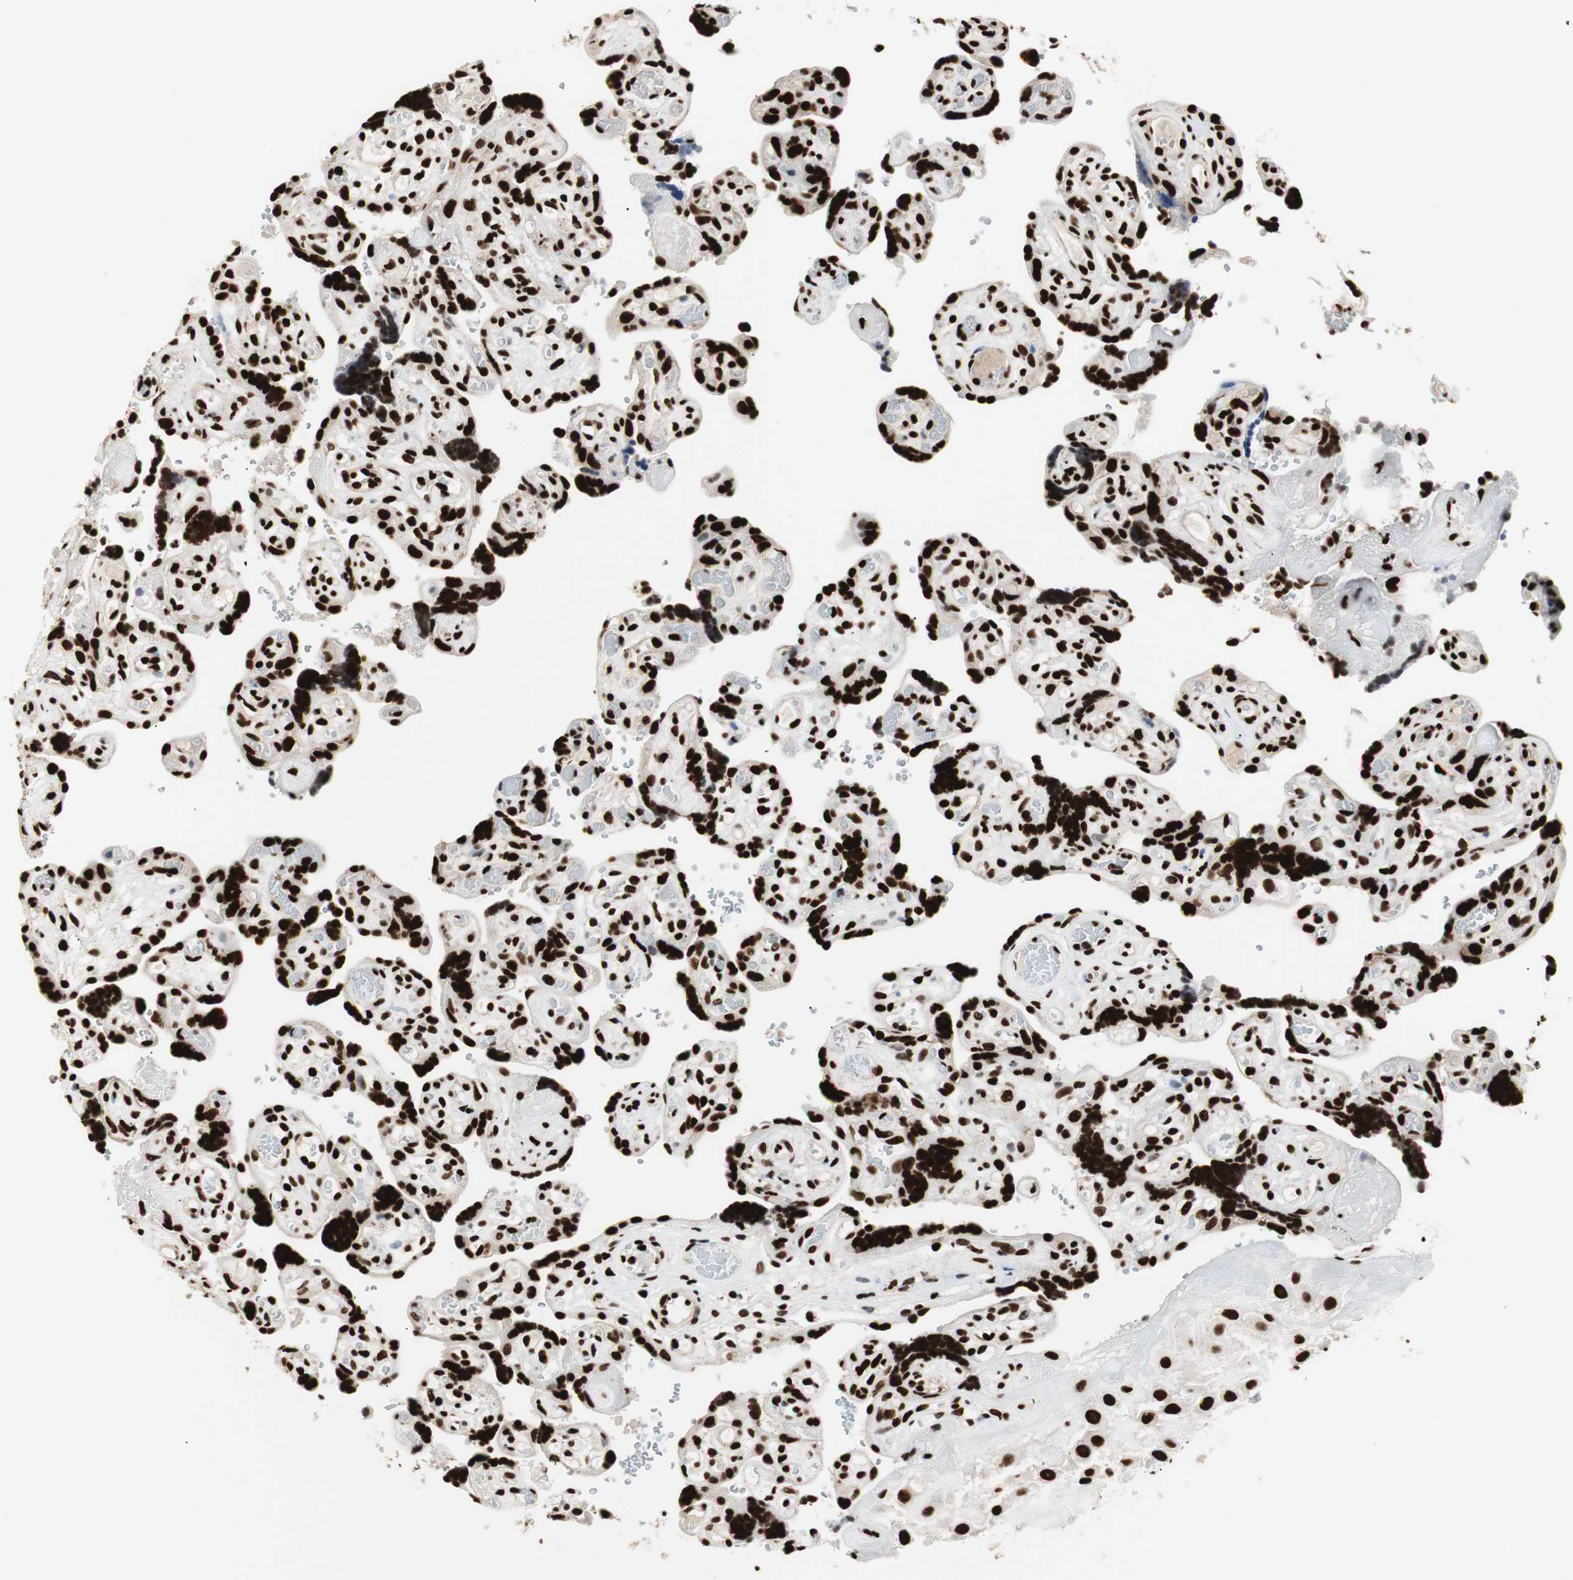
{"staining": {"intensity": "strong", "quantity": ">75%", "location": "nuclear"}, "tissue": "placenta", "cell_type": "Decidual cells", "image_type": "normal", "snomed": [{"axis": "morphology", "description": "Normal tissue, NOS"}, {"axis": "topography", "description": "Placenta"}], "caption": "High-magnification brightfield microscopy of normal placenta stained with DAB (3,3'-diaminobenzidine) (brown) and counterstained with hematoxylin (blue). decidual cells exhibit strong nuclear positivity is appreciated in about>75% of cells. The staining was performed using DAB (3,3'-diaminobenzidine), with brown indicating positive protein expression. Nuclei are stained blue with hematoxylin.", "gene": "MTA2", "patient": {"sex": "female", "age": 30}}